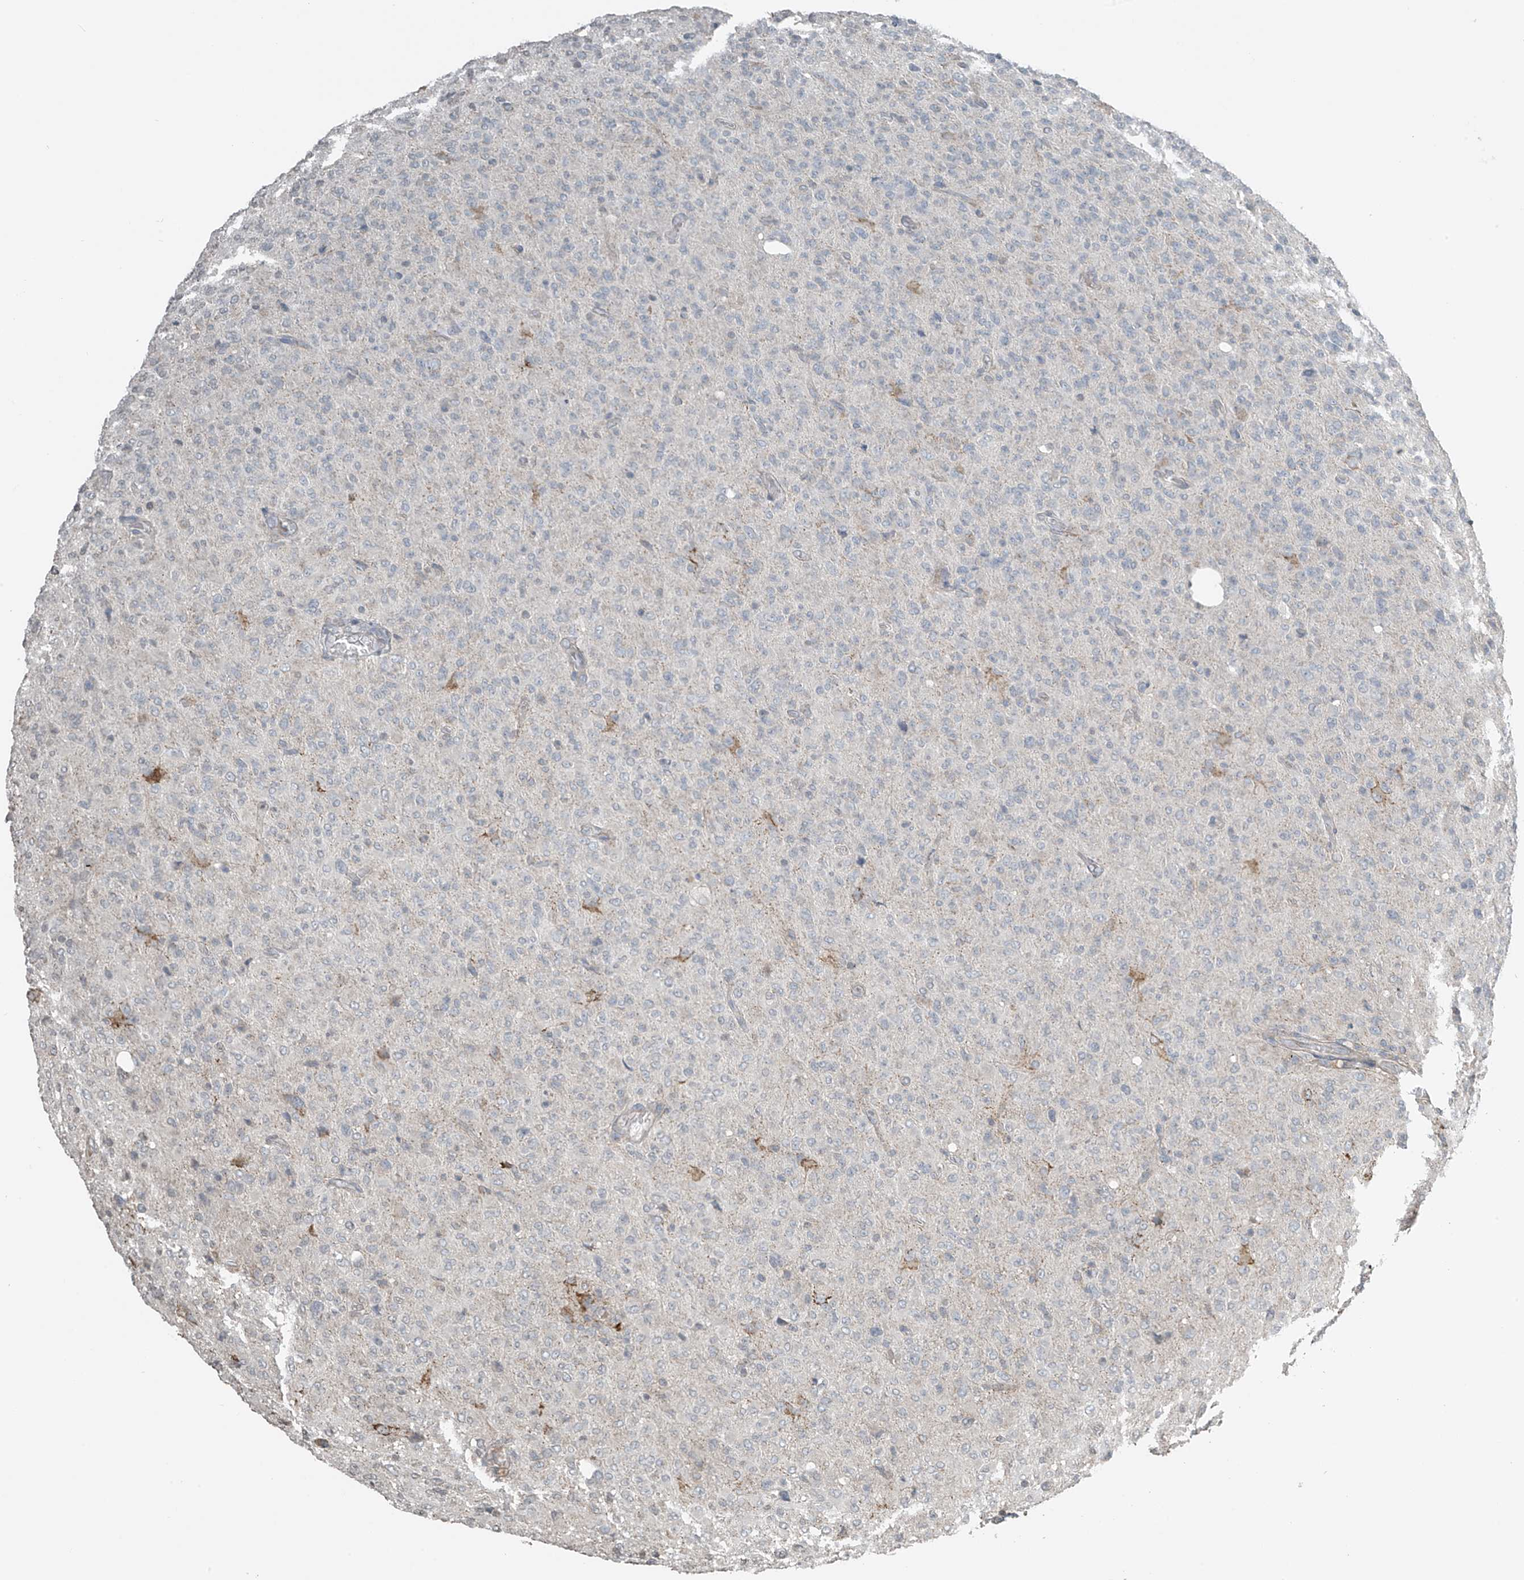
{"staining": {"intensity": "negative", "quantity": "none", "location": "none"}, "tissue": "glioma", "cell_type": "Tumor cells", "image_type": "cancer", "snomed": [{"axis": "morphology", "description": "Glioma, malignant, High grade"}, {"axis": "topography", "description": "Brain"}], "caption": "This is an immunohistochemistry photomicrograph of human glioma. There is no staining in tumor cells.", "gene": "HOXA11", "patient": {"sex": "female", "age": 57}}